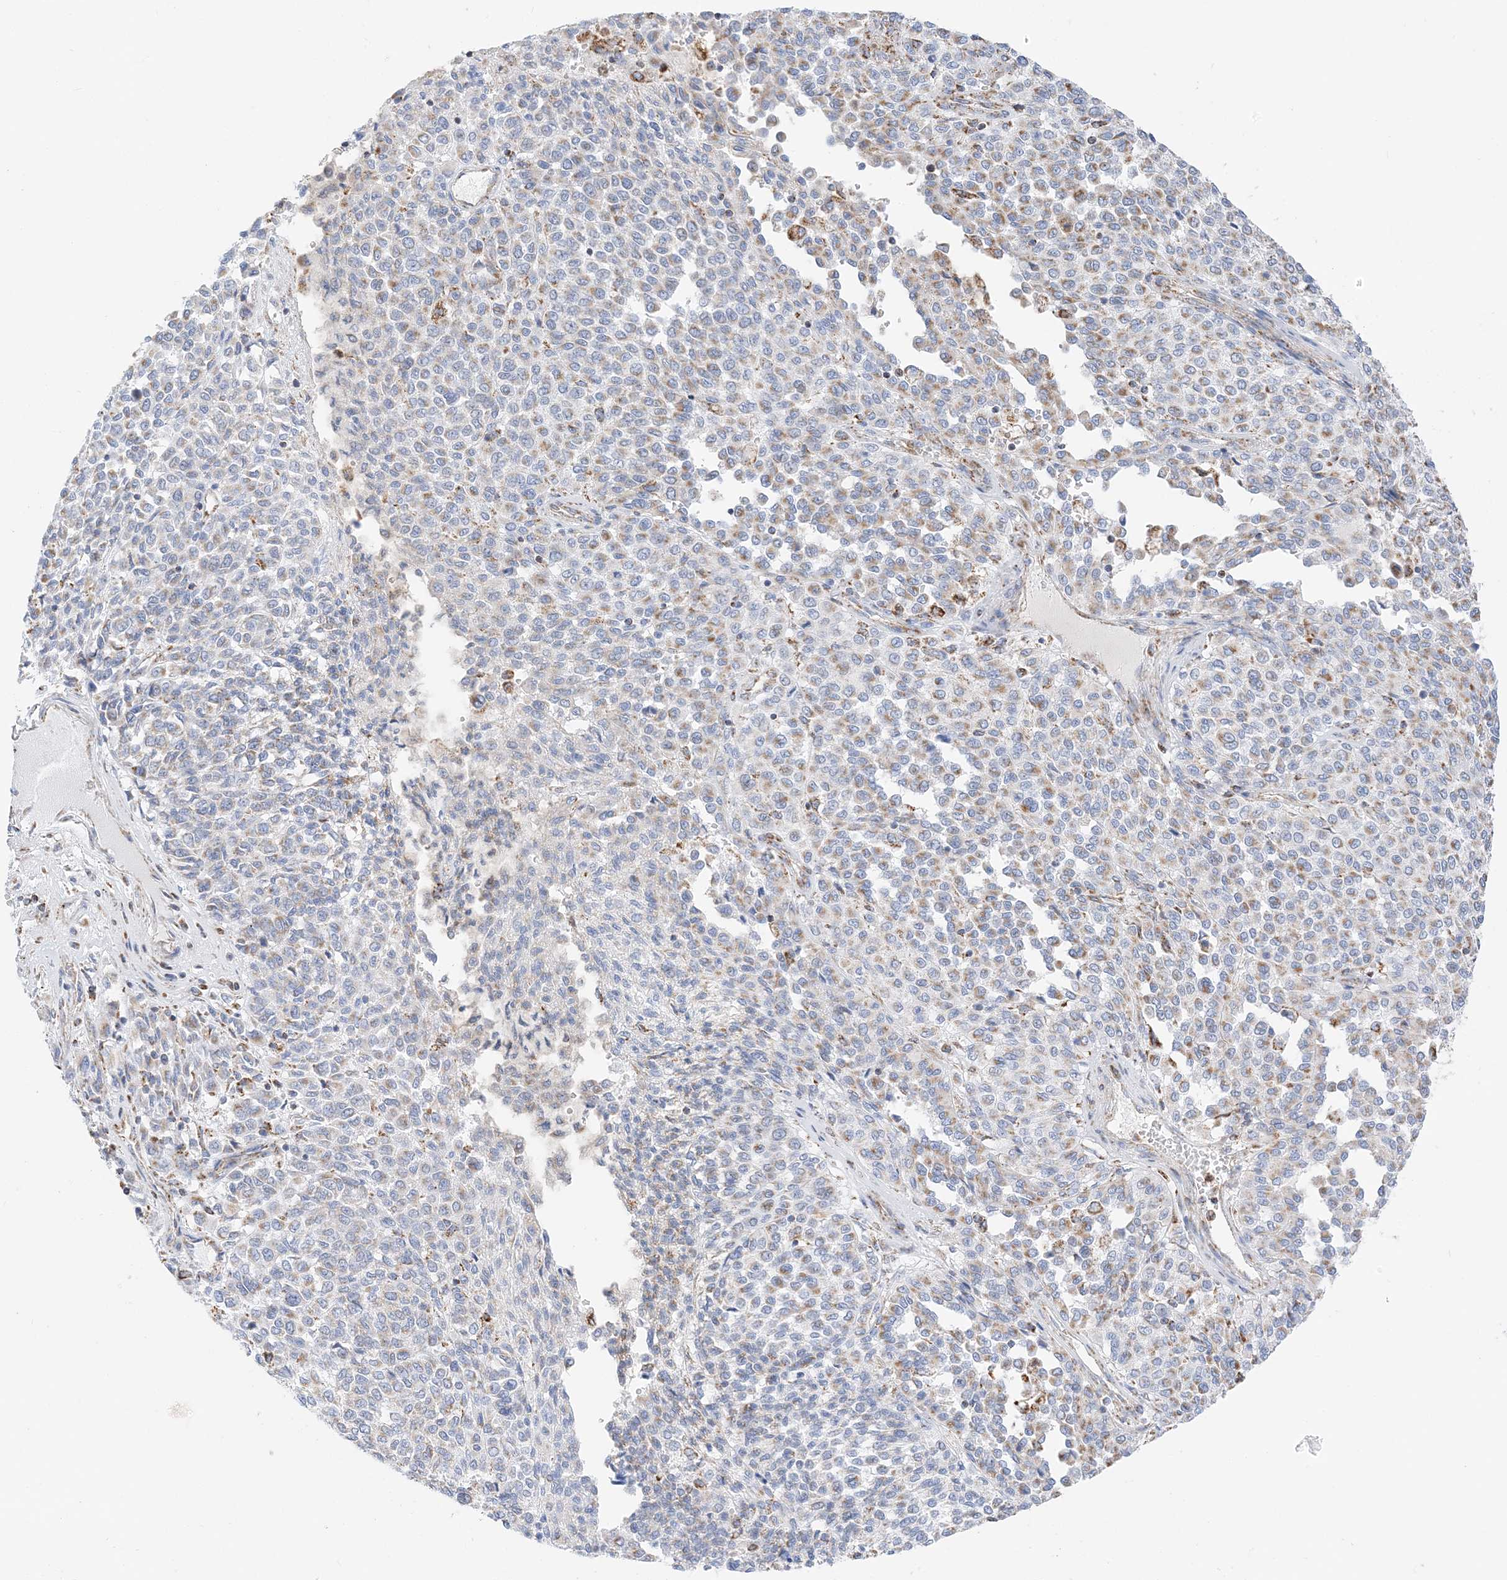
{"staining": {"intensity": "moderate", "quantity": "25%-75%", "location": "cytoplasmic/membranous"}, "tissue": "melanoma", "cell_type": "Tumor cells", "image_type": "cancer", "snomed": [{"axis": "morphology", "description": "Malignant melanoma, Metastatic site"}, {"axis": "topography", "description": "Pancreas"}], "caption": "Malignant melanoma (metastatic site) stained with a brown dye reveals moderate cytoplasmic/membranous positive positivity in approximately 25%-75% of tumor cells.", "gene": "CAPN13", "patient": {"sex": "female", "age": 30}}